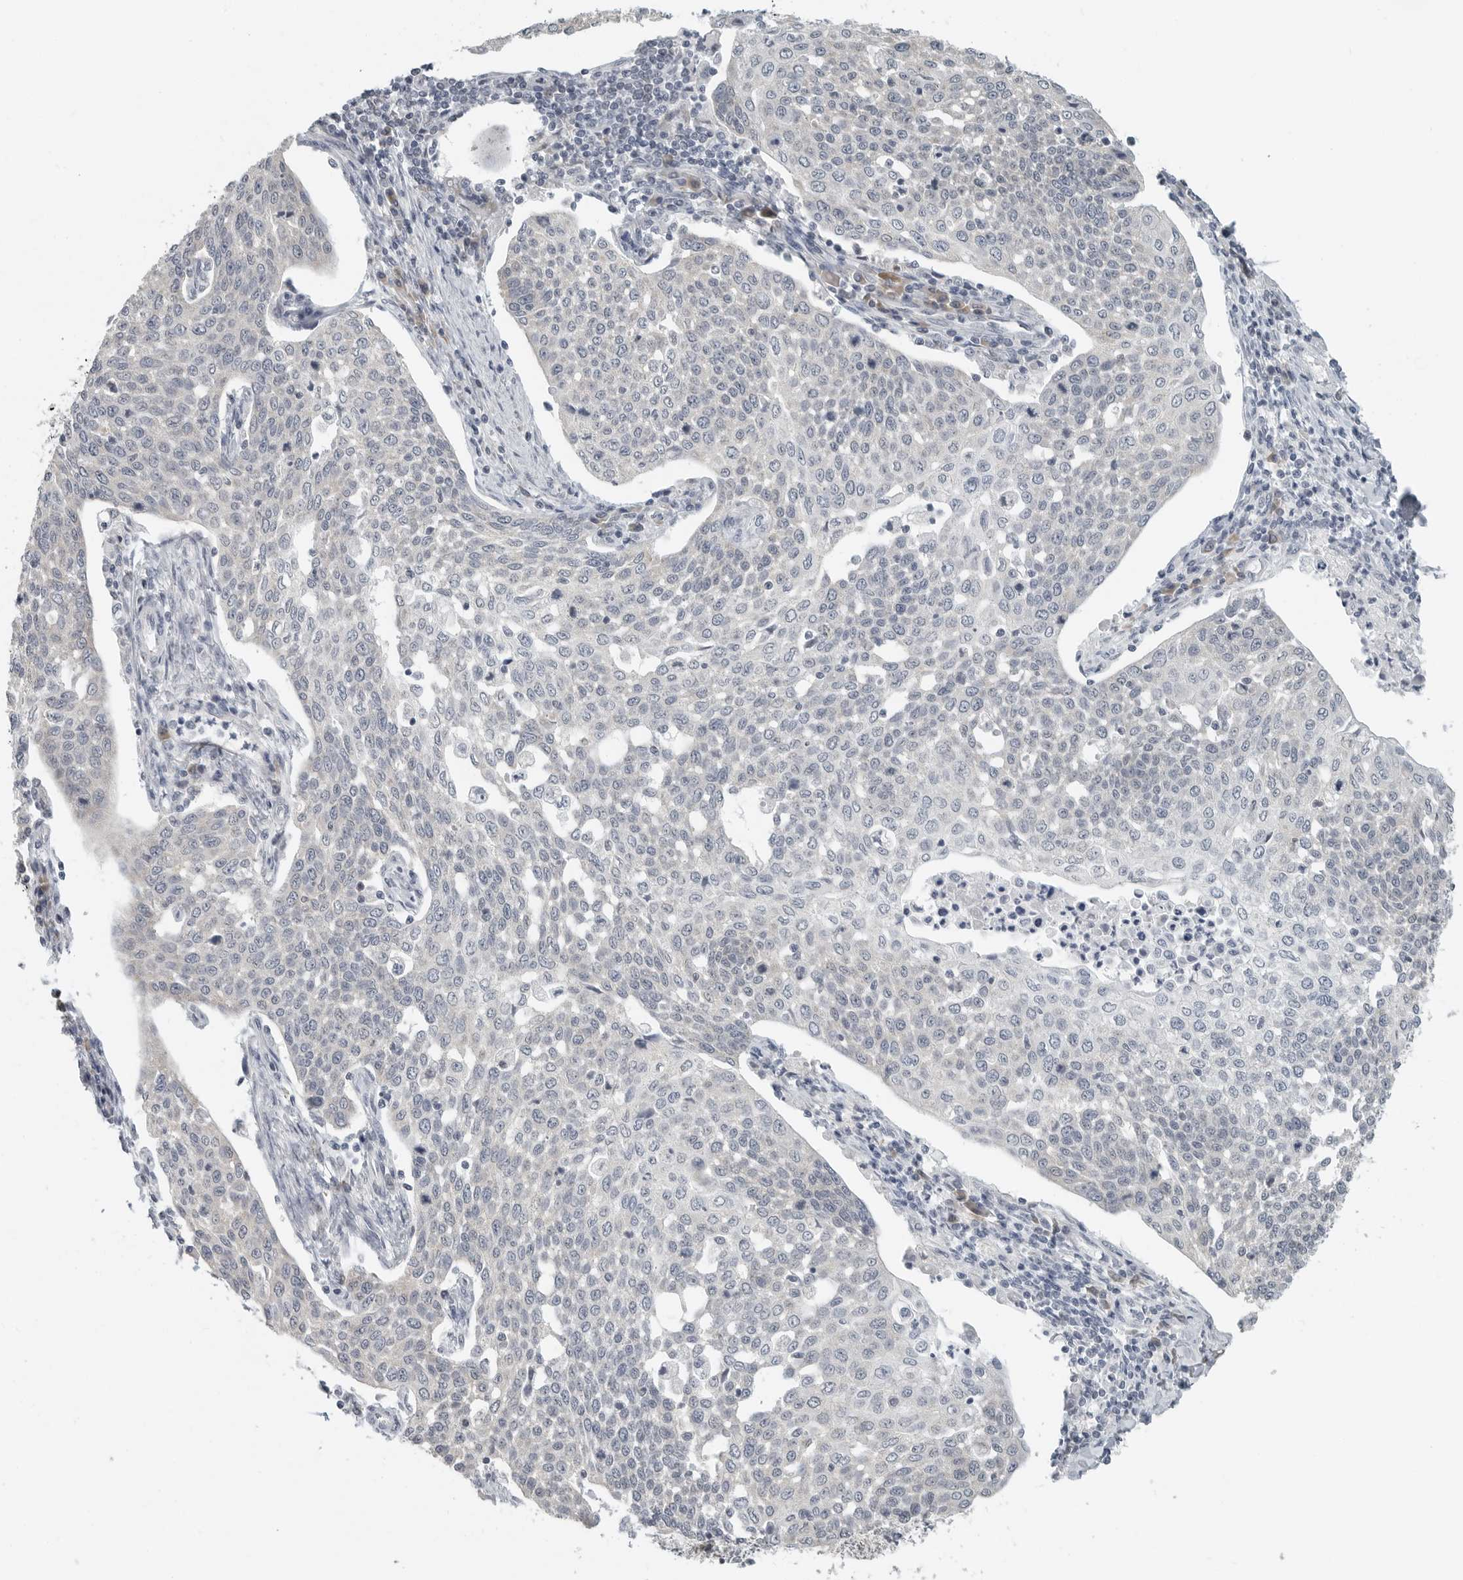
{"staining": {"intensity": "negative", "quantity": "none", "location": "none"}, "tissue": "cervical cancer", "cell_type": "Tumor cells", "image_type": "cancer", "snomed": [{"axis": "morphology", "description": "Squamous cell carcinoma, NOS"}, {"axis": "topography", "description": "Cervix"}], "caption": "Squamous cell carcinoma (cervical) was stained to show a protein in brown. There is no significant positivity in tumor cells.", "gene": "IL12RB2", "patient": {"sex": "female", "age": 34}}